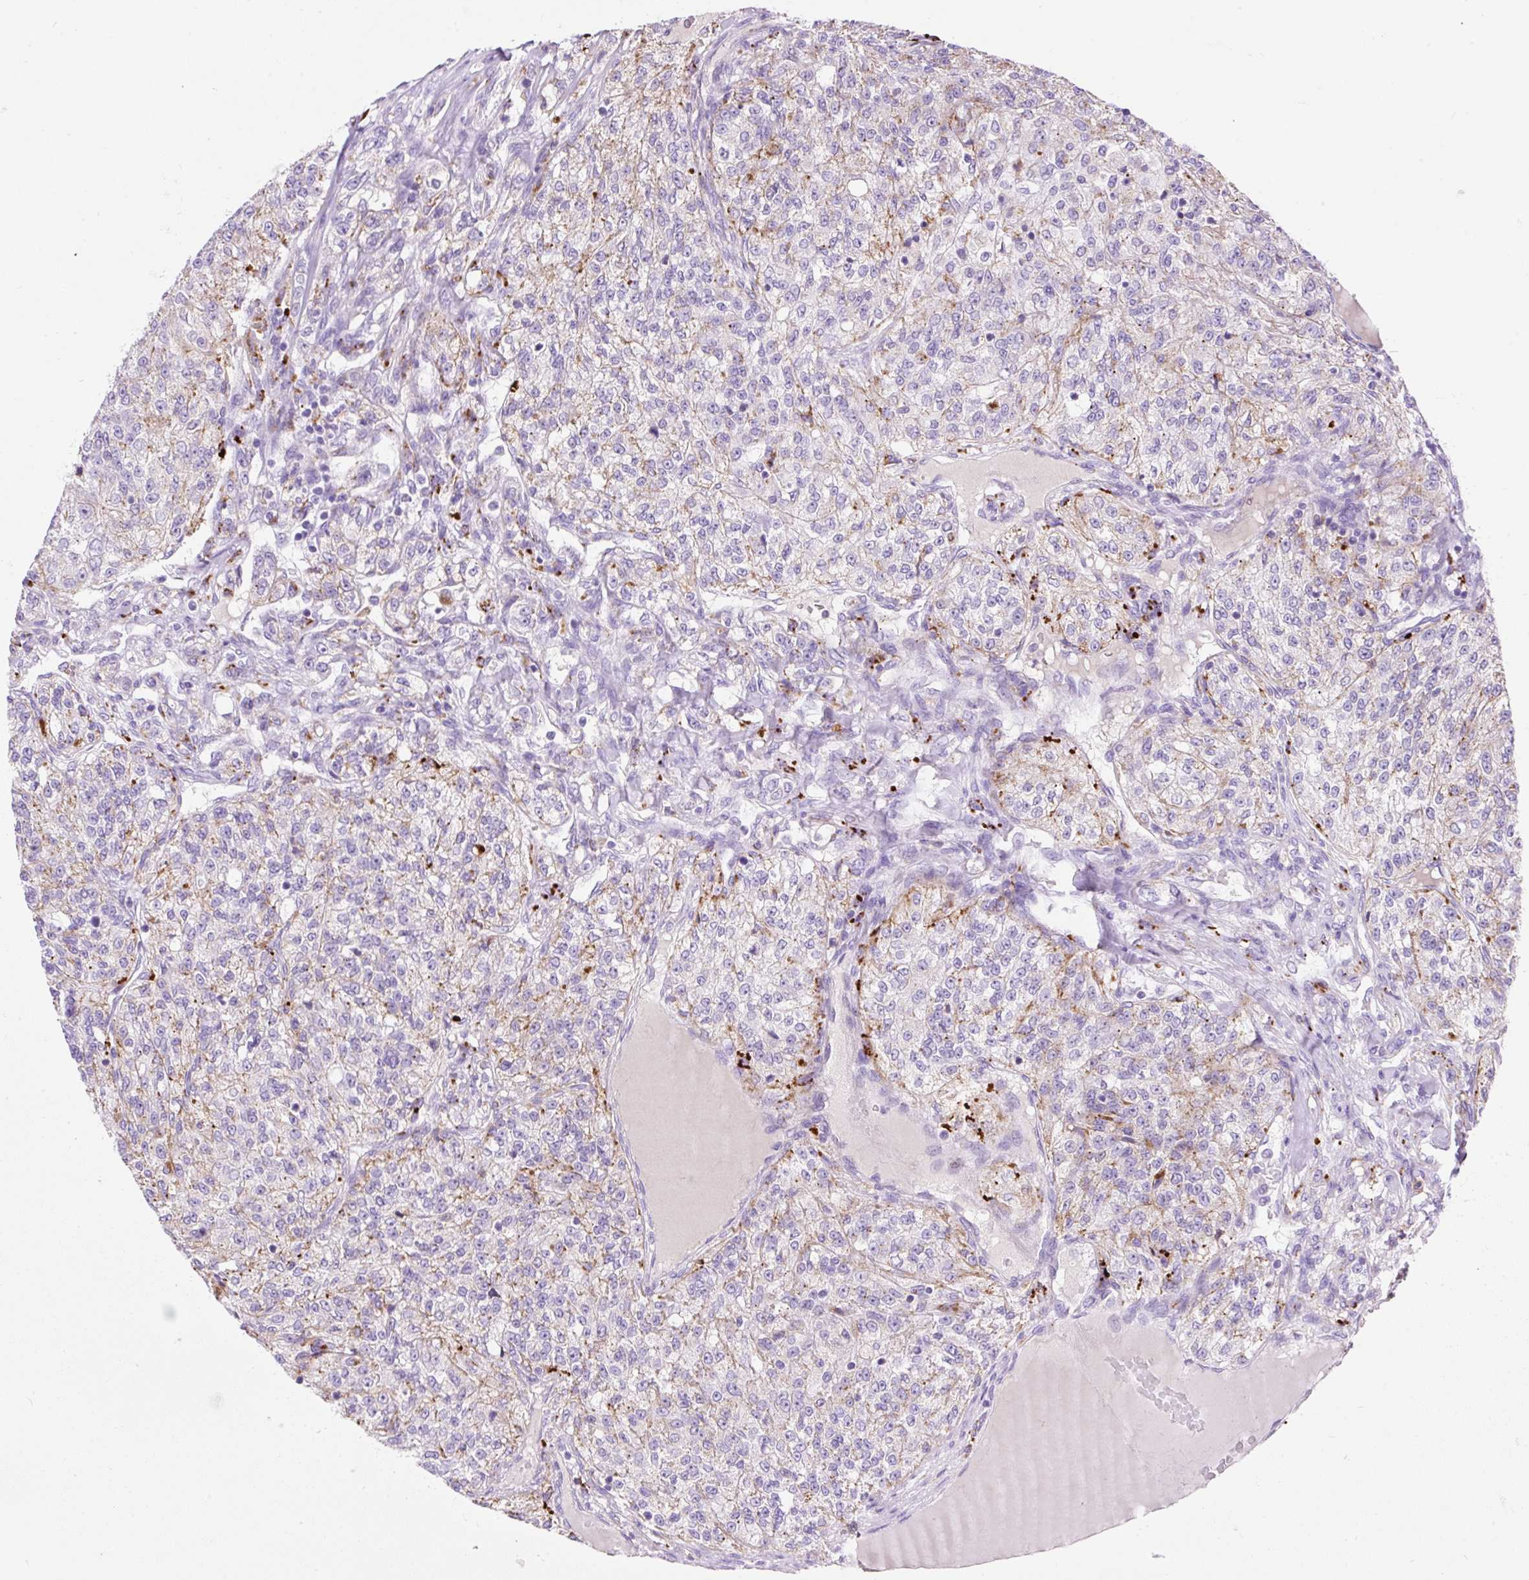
{"staining": {"intensity": "weak", "quantity": "25%-75%", "location": "cytoplasmic/membranous"}, "tissue": "renal cancer", "cell_type": "Tumor cells", "image_type": "cancer", "snomed": [{"axis": "morphology", "description": "Adenocarcinoma, NOS"}, {"axis": "topography", "description": "Kidney"}], "caption": "A high-resolution micrograph shows immunohistochemistry (IHC) staining of renal cancer, which reveals weak cytoplasmic/membranous positivity in about 25%-75% of tumor cells.", "gene": "HEXB", "patient": {"sex": "female", "age": 63}}